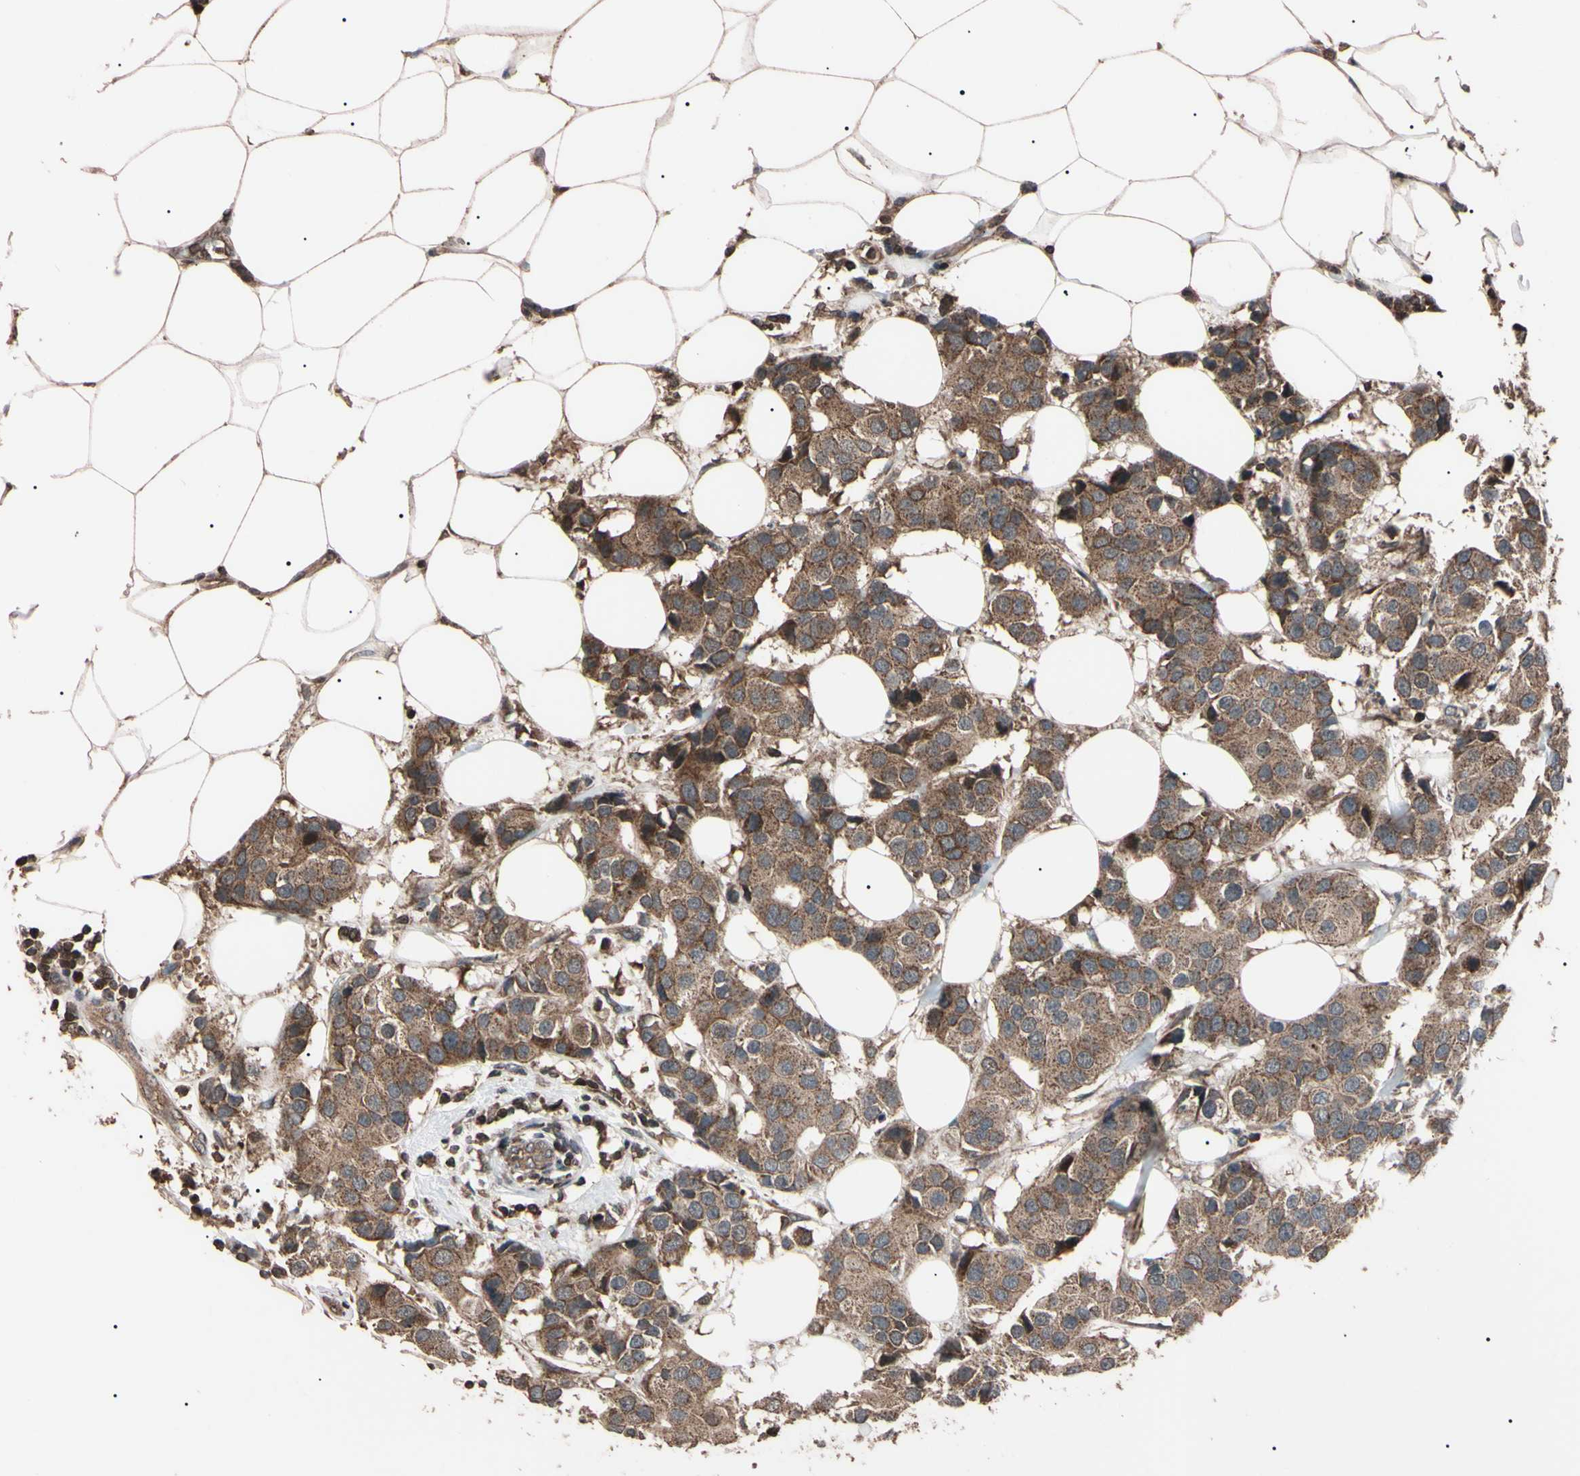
{"staining": {"intensity": "moderate", "quantity": "<25%", "location": "cytoplasmic/membranous"}, "tissue": "breast cancer", "cell_type": "Tumor cells", "image_type": "cancer", "snomed": [{"axis": "morphology", "description": "Normal tissue, NOS"}, {"axis": "morphology", "description": "Duct carcinoma"}, {"axis": "topography", "description": "Breast"}], "caption": "Protein expression analysis of human breast intraductal carcinoma reveals moderate cytoplasmic/membranous expression in about <25% of tumor cells. Ihc stains the protein of interest in brown and the nuclei are stained blue.", "gene": "TNFRSF1A", "patient": {"sex": "female", "age": 39}}